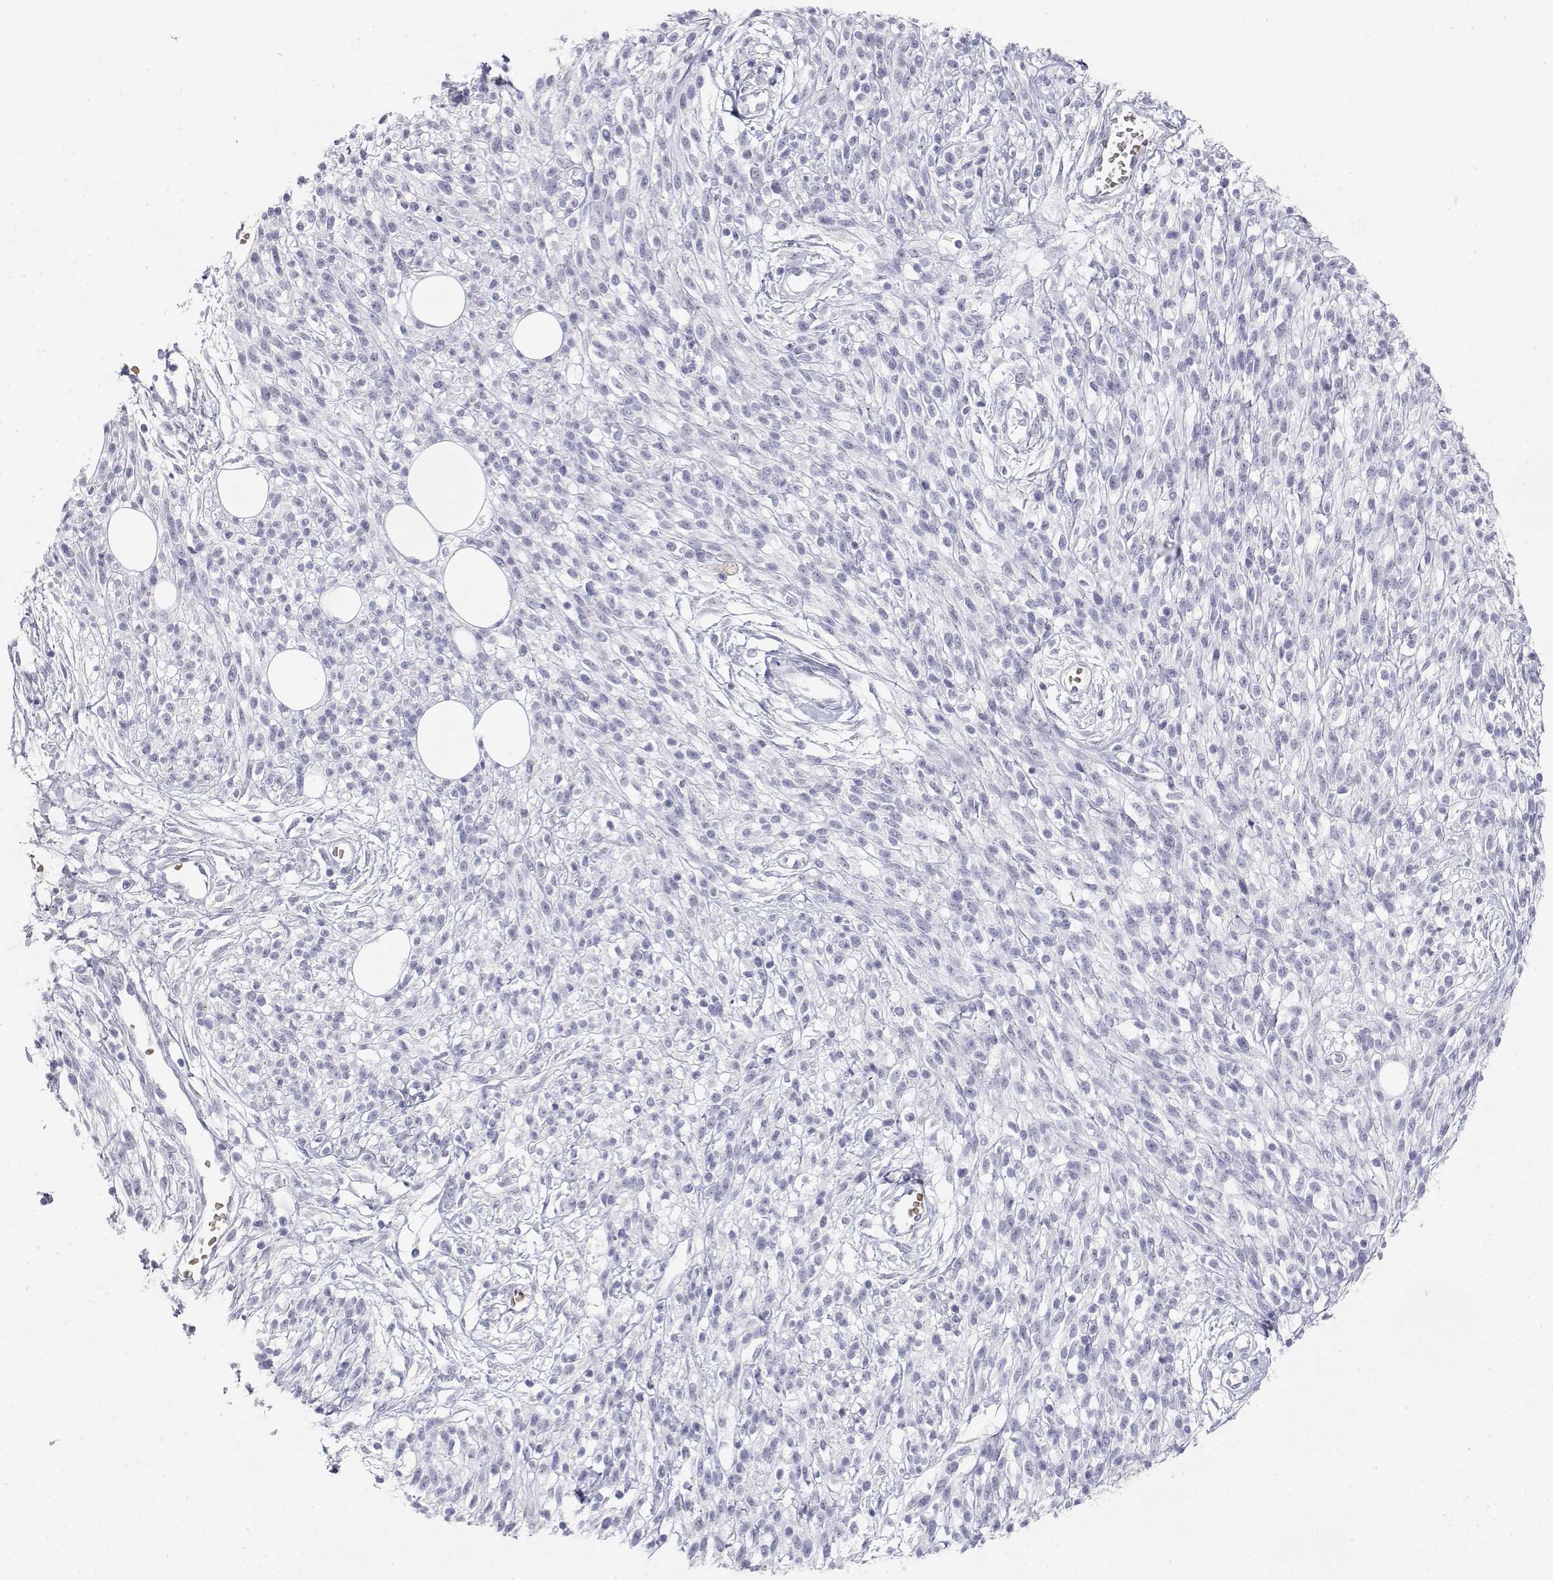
{"staining": {"intensity": "negative", "quantity": "none", "location": "none"}, "tissue": "melanoma", "cell_type": "Tumor cells", "image_type": "cancer", "snomed": [{"axis": "morphology", "description": "Malignant melanoma, NOS"}, {"axis": "topography", "description": "Skin"}, {"axis": "topography", "description": "Skin of trunk"}], "caption": "This is an IHC image of human malignant melanoma. There is no positivity in tumor cells.", "gene": "MISP", "patient": {"sex": "male", "age": 74}}